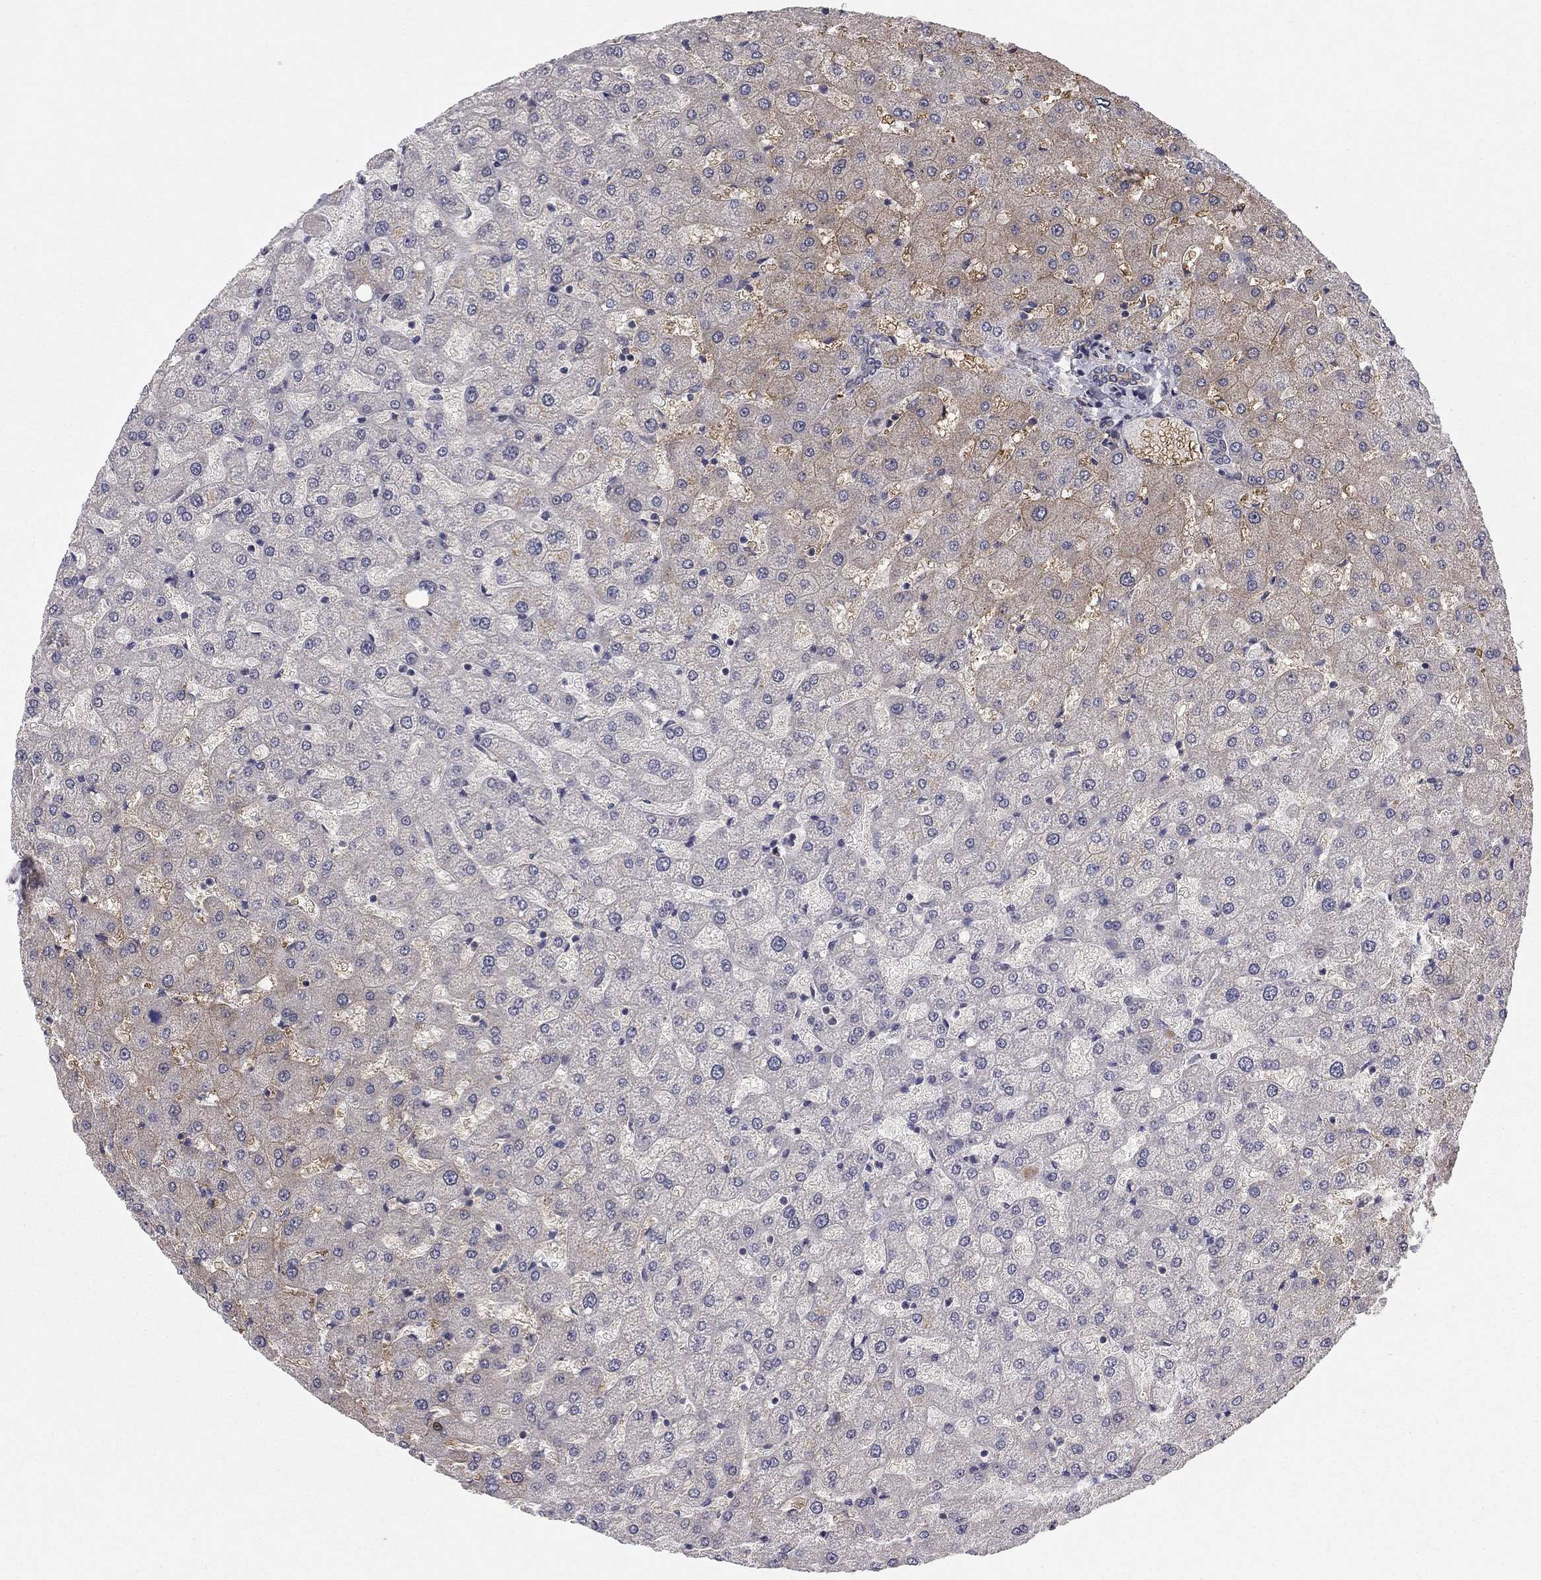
{"staining": {"intensity": "weak", "quantity": ">75%", "location": "cytoplasmic/membranous"}, "tissue": "liver", "cell_type": "Cholangiocytes", "image_type": "normal", "snomed": [{"axis": "morphology", "description": "Normal tissue, NOS"}, {"axis": "topography", "description": "Liver"}], "caption": "The immunohistochemical stain shows weak cytoplasmic/membranous positivity in cholangiocytes of benign liver.", "gene": "BCL11A", "patient": {"sex": "female", "age": 50}}